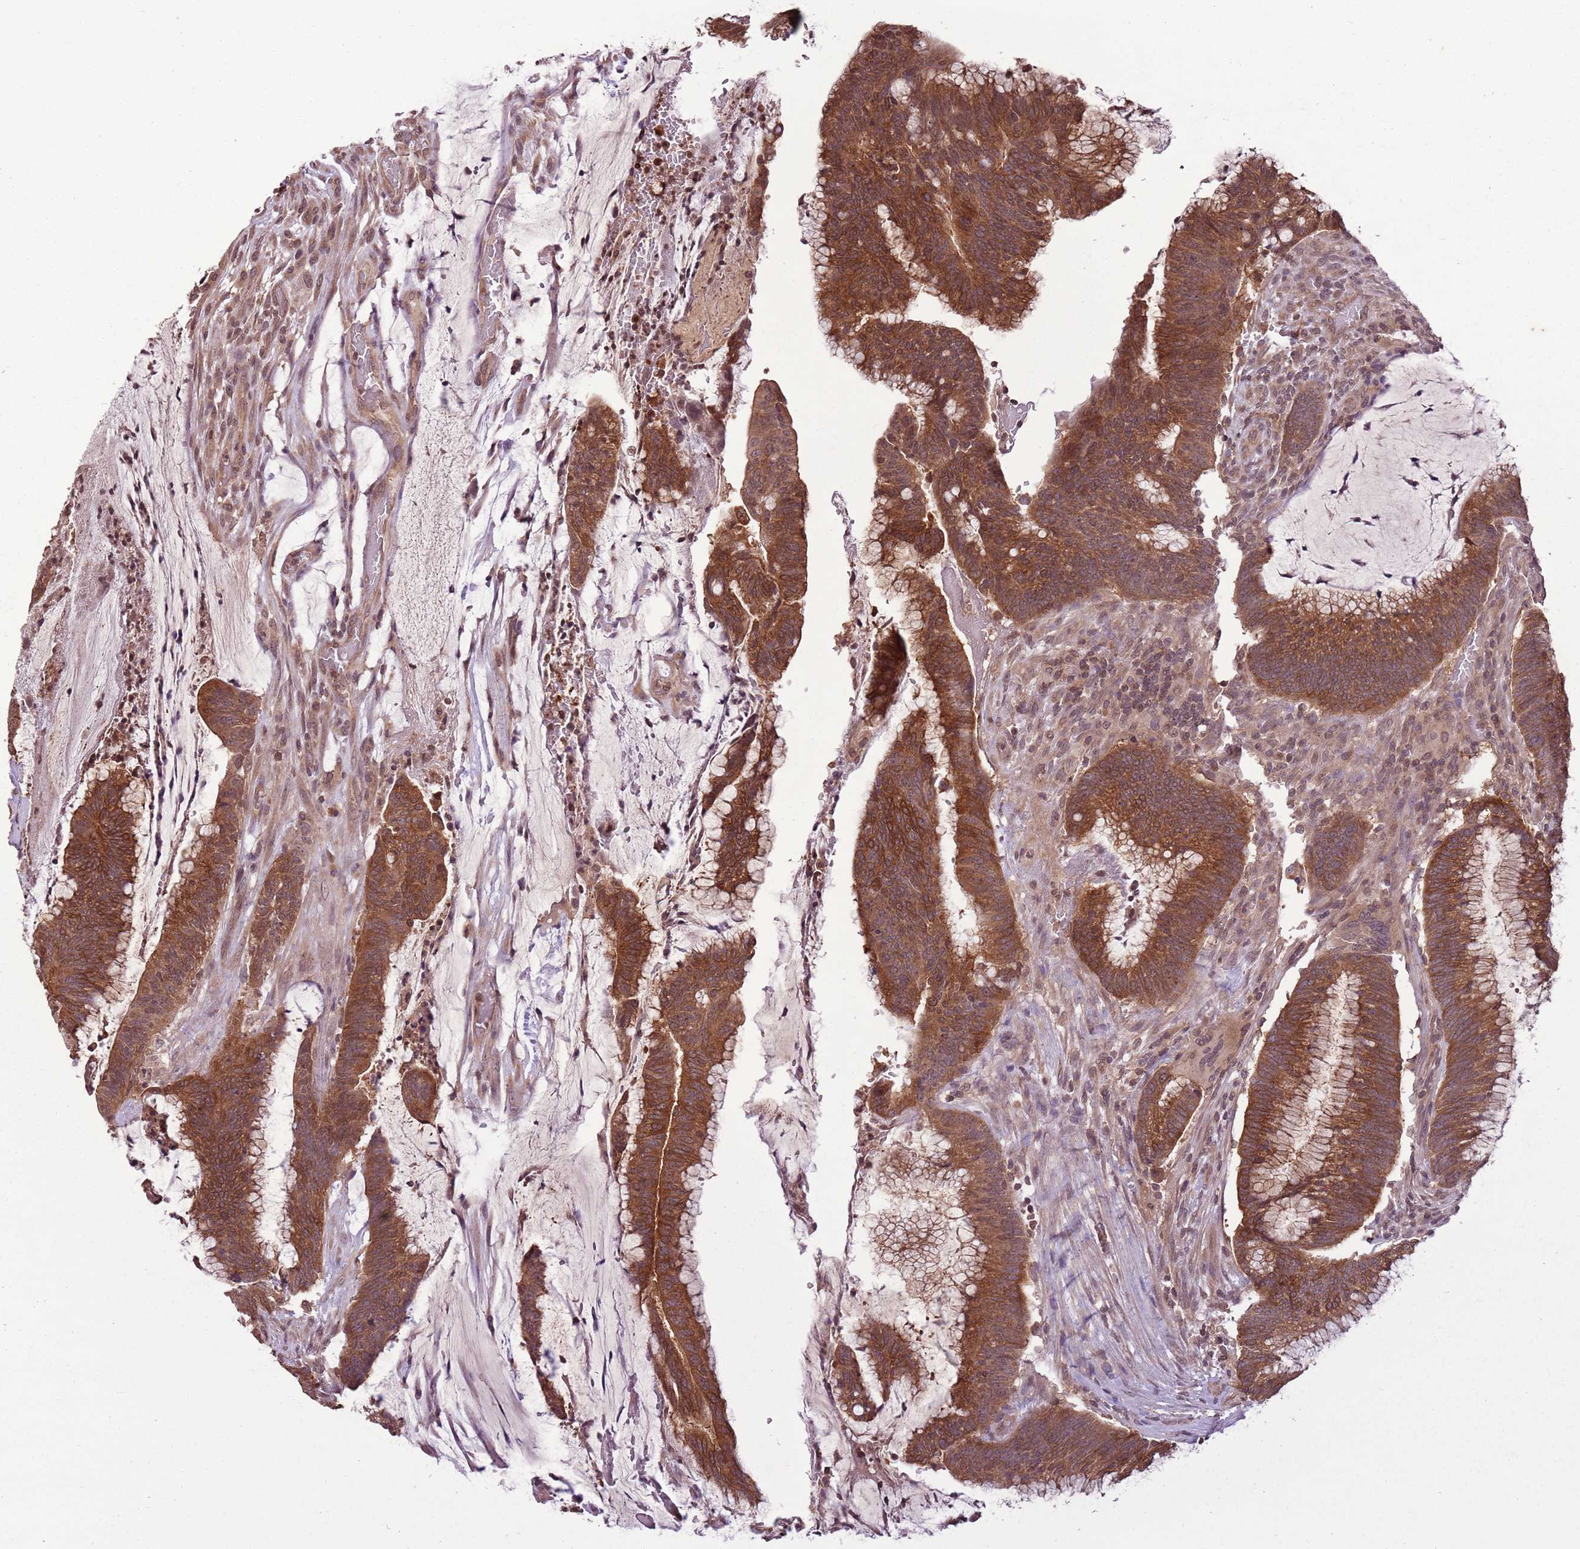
{"staining": {"intensity": "moderate", "quantity": ">75%", "location": "cytoplasmic/membranous"}, "tissue": "colorectal cancer", "cell_type": "Tumor cells", "image_type": "cancer", "snomed": [{"axis": "morphology", "description": "Adenocarcinoma, NOS"}, {"axis": "topography", "description": "Rectum"}], "caption": "High-power microscopy captured an IHC histopathology image of colorectal adenocarcinoma, revealing moderate cytoplasmic/membranous staining in approximately >75% of tumor cells.", "gene": "CAPN9", "patient": {"sex": "female", "age": 77}}